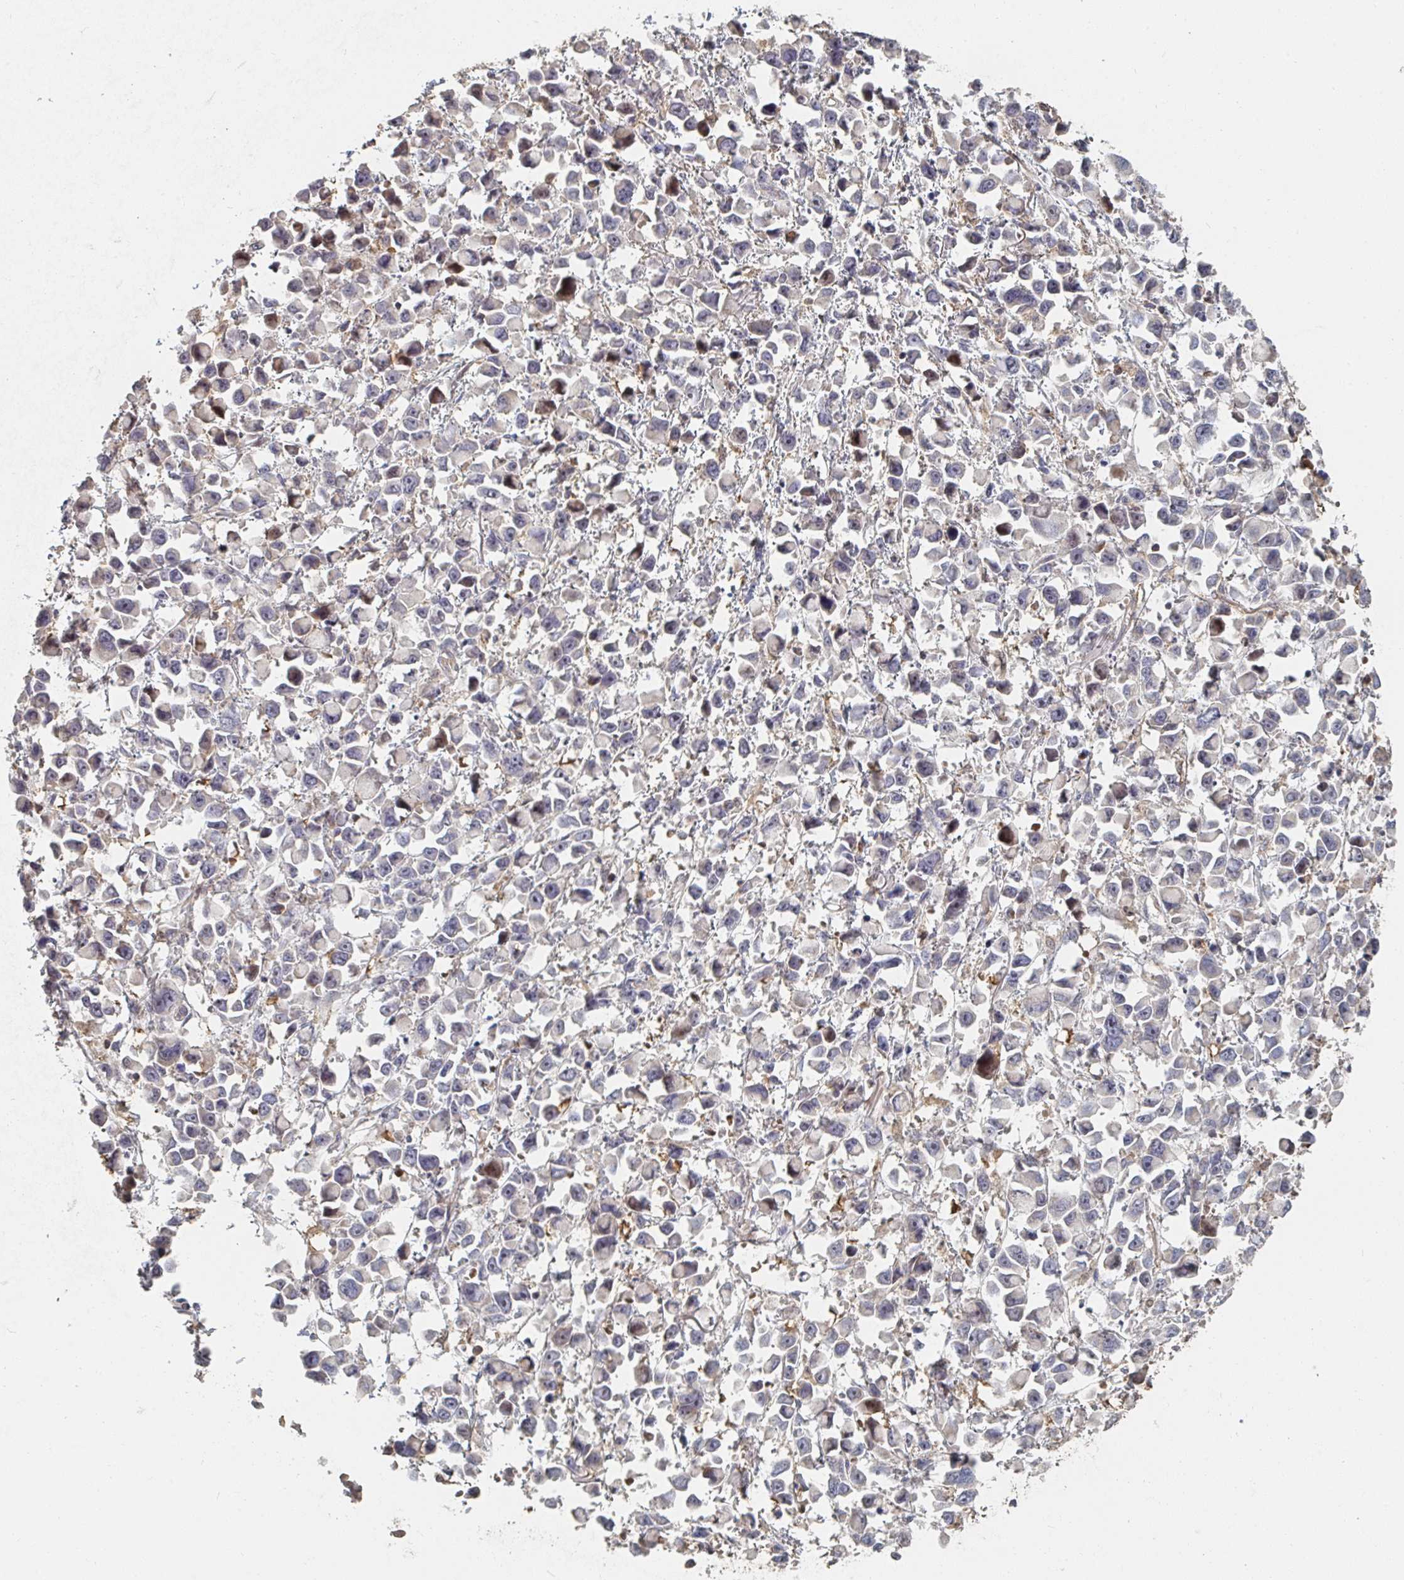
{"staining": {"intensity": "negative", "quantity": "none", "location": "none"}, "tissue": "stomach cancer", "cell_type": "Tumor cells", "image_type": "cancer", "snomed": [{"axis": "morphology", "description": "Adenocarcinoma, NOS"}, {"axis": "topography", "description": "Stomach"}], "caption": "IHC photomicrograph of neoplastic tissue: human adenocarcinoma (stomach) stained with DAB (3,3'-diaminobenzidine) displays no significant protein positivity in tumor cells. (Brightfield microscopy of DAB (3,3'-diaminobenzidine) immunohistochemistry (IHC) at high magnification).", "gene": "PTEN", "patient": {"sex": "female", "age": 81}}